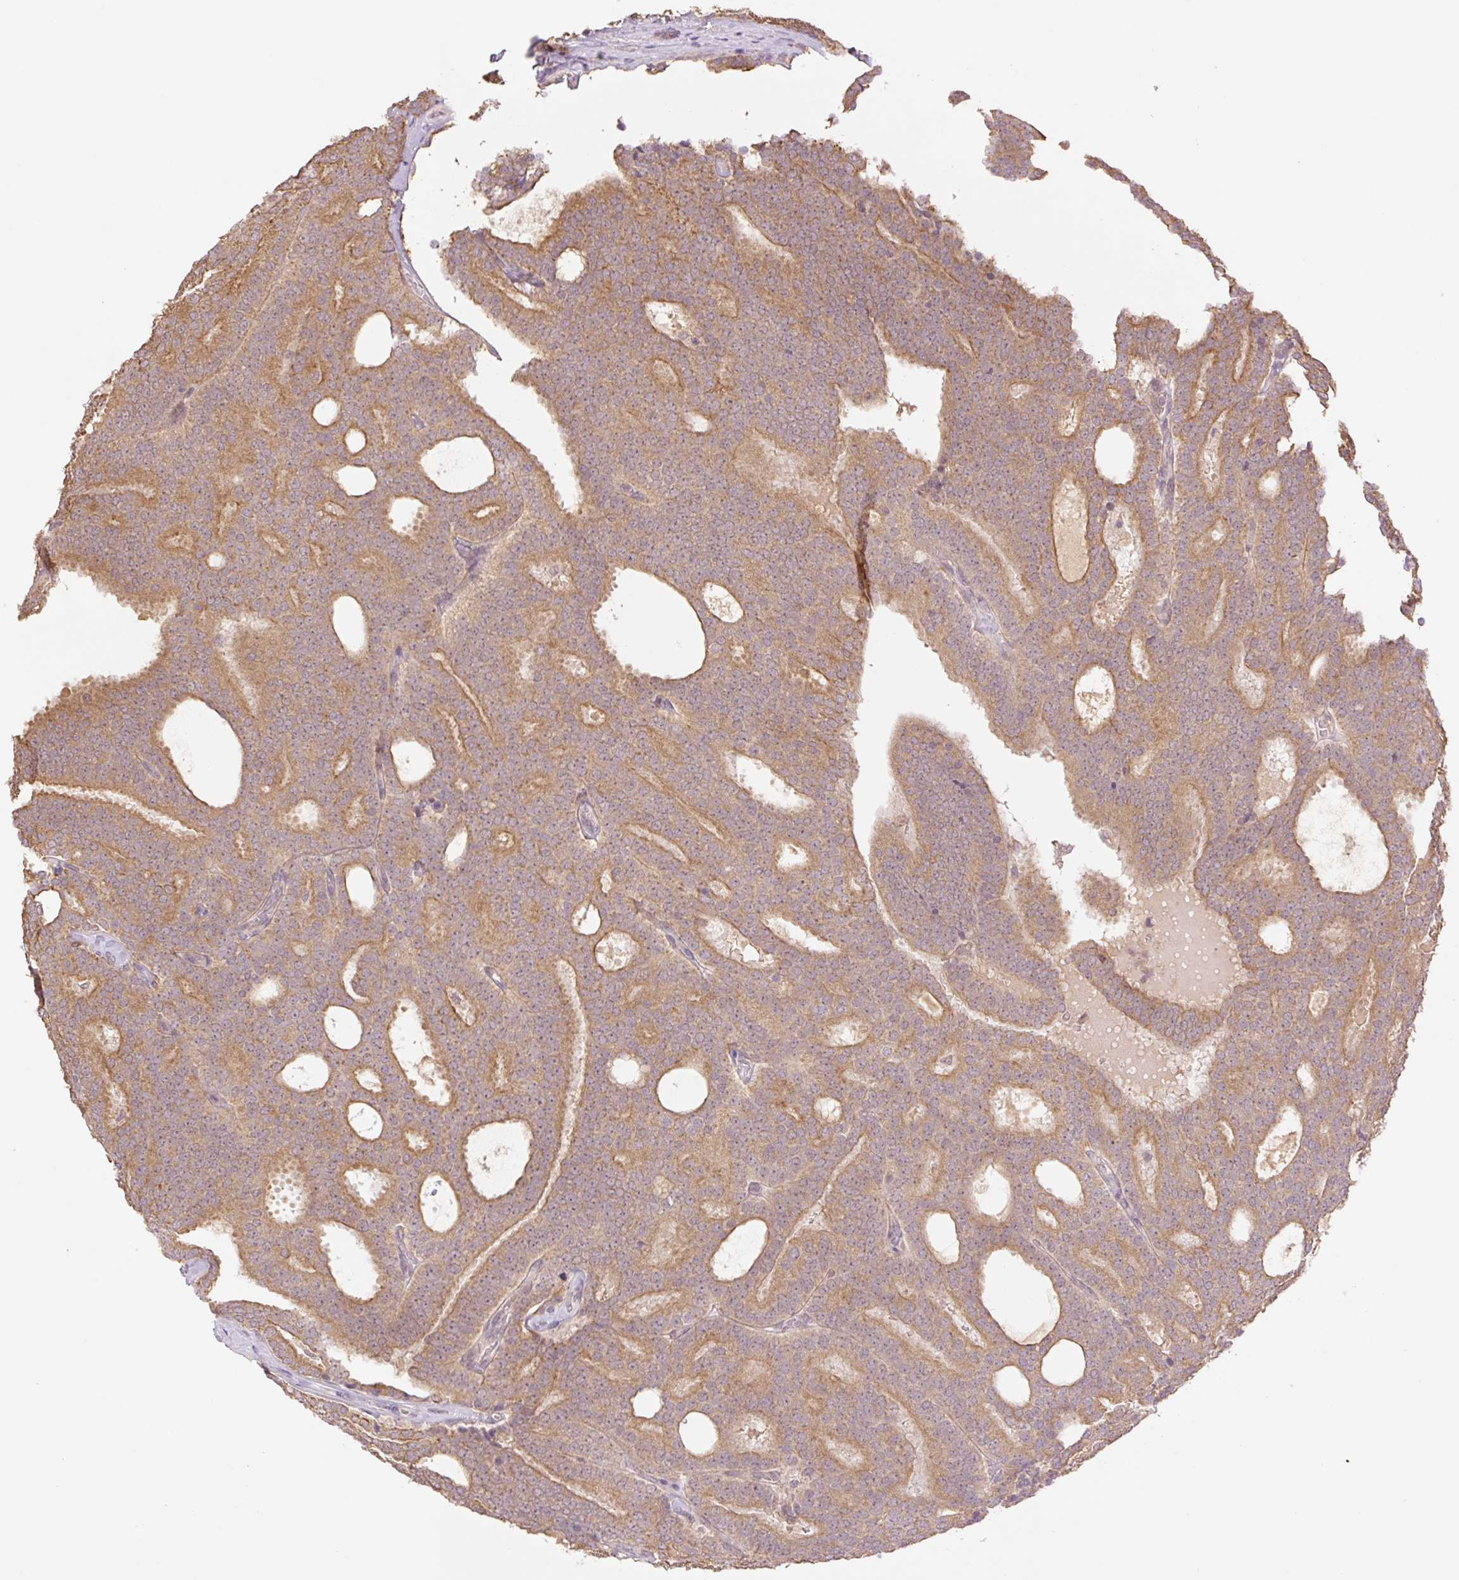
{"staining": {"intensity": "moderate", "quantity": ">75%", "location": "cytoplasmic/membranous"}, "tissue": "prostate cancer", "cell_type": "Tumor cells", "image_type": "cancer", "snomed": [{"axis": "morphology", "description": "Adenocarcinoma, High grade"}, {"axis": "topography", "description": "Prostate"}], "caption": "Brown immunohistochemical staining in prostate adenocarcinoma (high-grade) exhibits moderate cytoplasmic/membranous positivity in approximately >75% of tumor cells.", "gene": "YJU2B", "patient": {"sex": "male", "age": 65}}